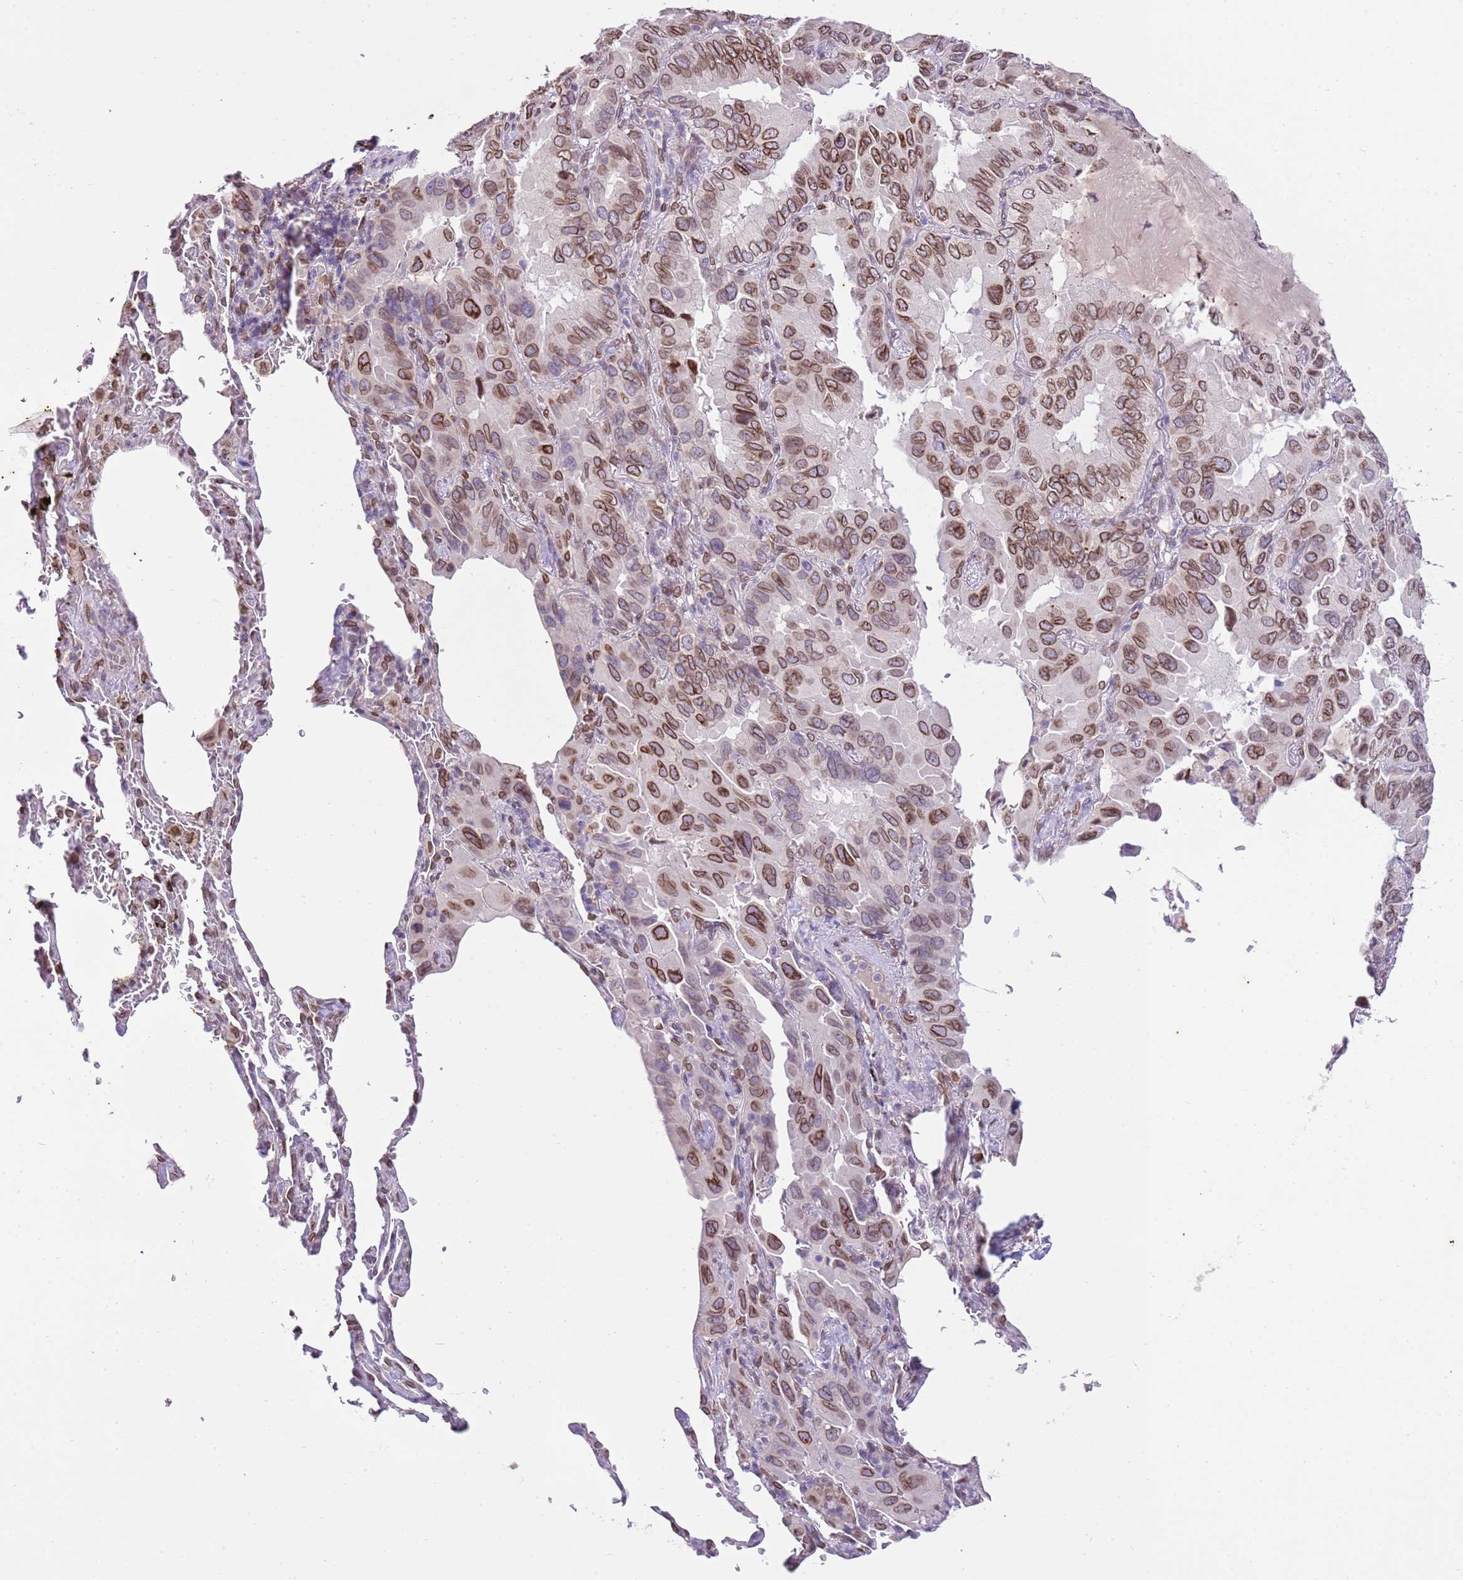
{"staining": {"intensity": "moderate", "quantity": ">75%", "location": "cytoplasmic/membranous,nuclear"}, "tissue": "lung cancer", "cell_type": "Tumor cells", "image_type": "cancer", "snomed": [{"axis": "morphology", "description": "Adenocarcinoma, NOS"}, {"axis": "topography", "description": "Lung"}], "caption": "Human lung adenocarcinoma stained with a brown dye reveals moderate cytoplasmic/membranous and nuclear positive staining in about >75% of tumor cells.", "gene": "TMEM47", "patient": {"sex": "male", "age": 64}}